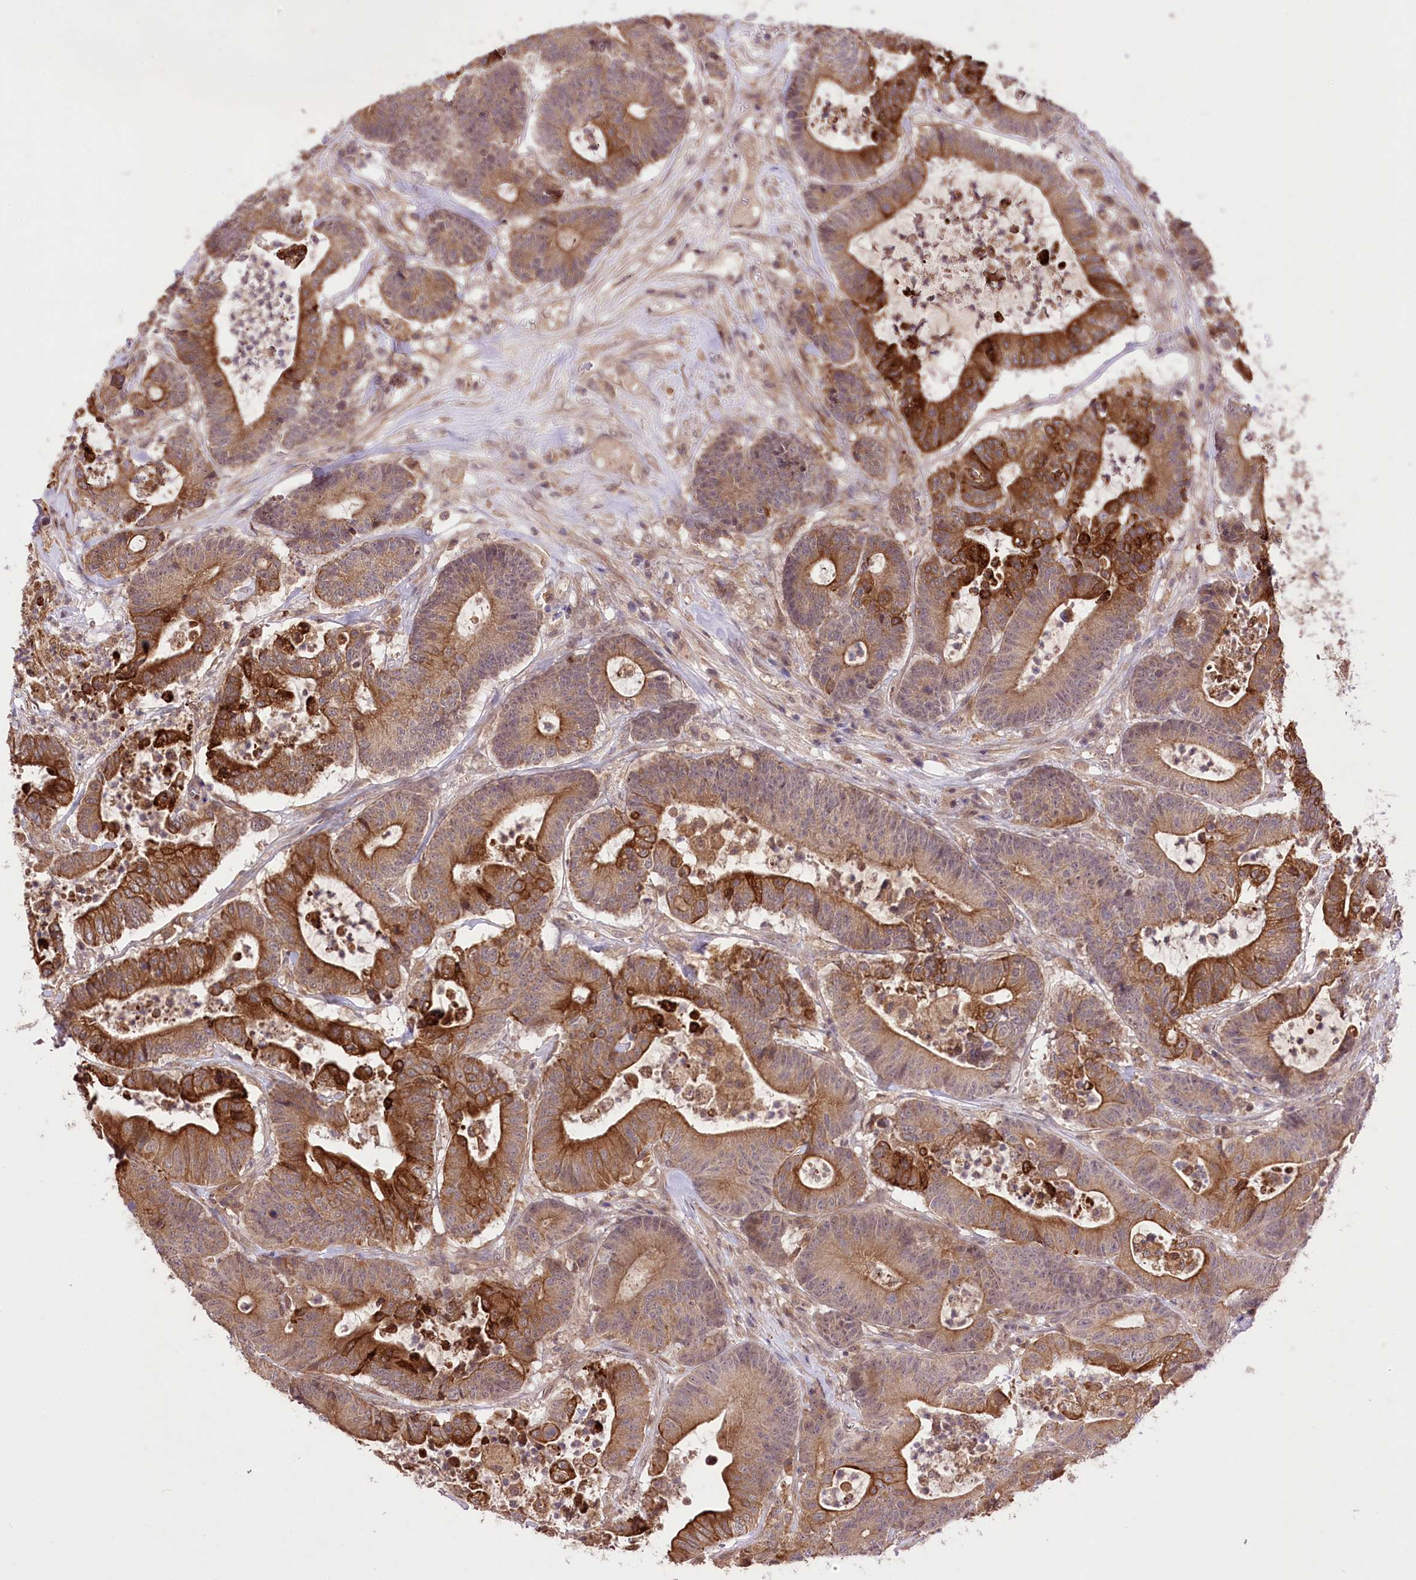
{"staining": {"intensity": "strong", "quantity": ">75%", "location": "cytoplasmic/membranous"}, "tissue": "colorectal cancer", "cell_type": "Tumor cells", "image_type": "cancer", "snomed": [{"axis": "morphology", "description": "Adenocarcinoma, NOS"}, {"axis": "topography", "description": "Colon"}], "caption": "The micrograph displays staining of colorectal cancer (adenocarcinoma), revealing strong cytoplasmic/membranous protein positivity (brown color) within tumor cells.", "gene": "HELT", "patient": {"sex": "female", "age": 84}}